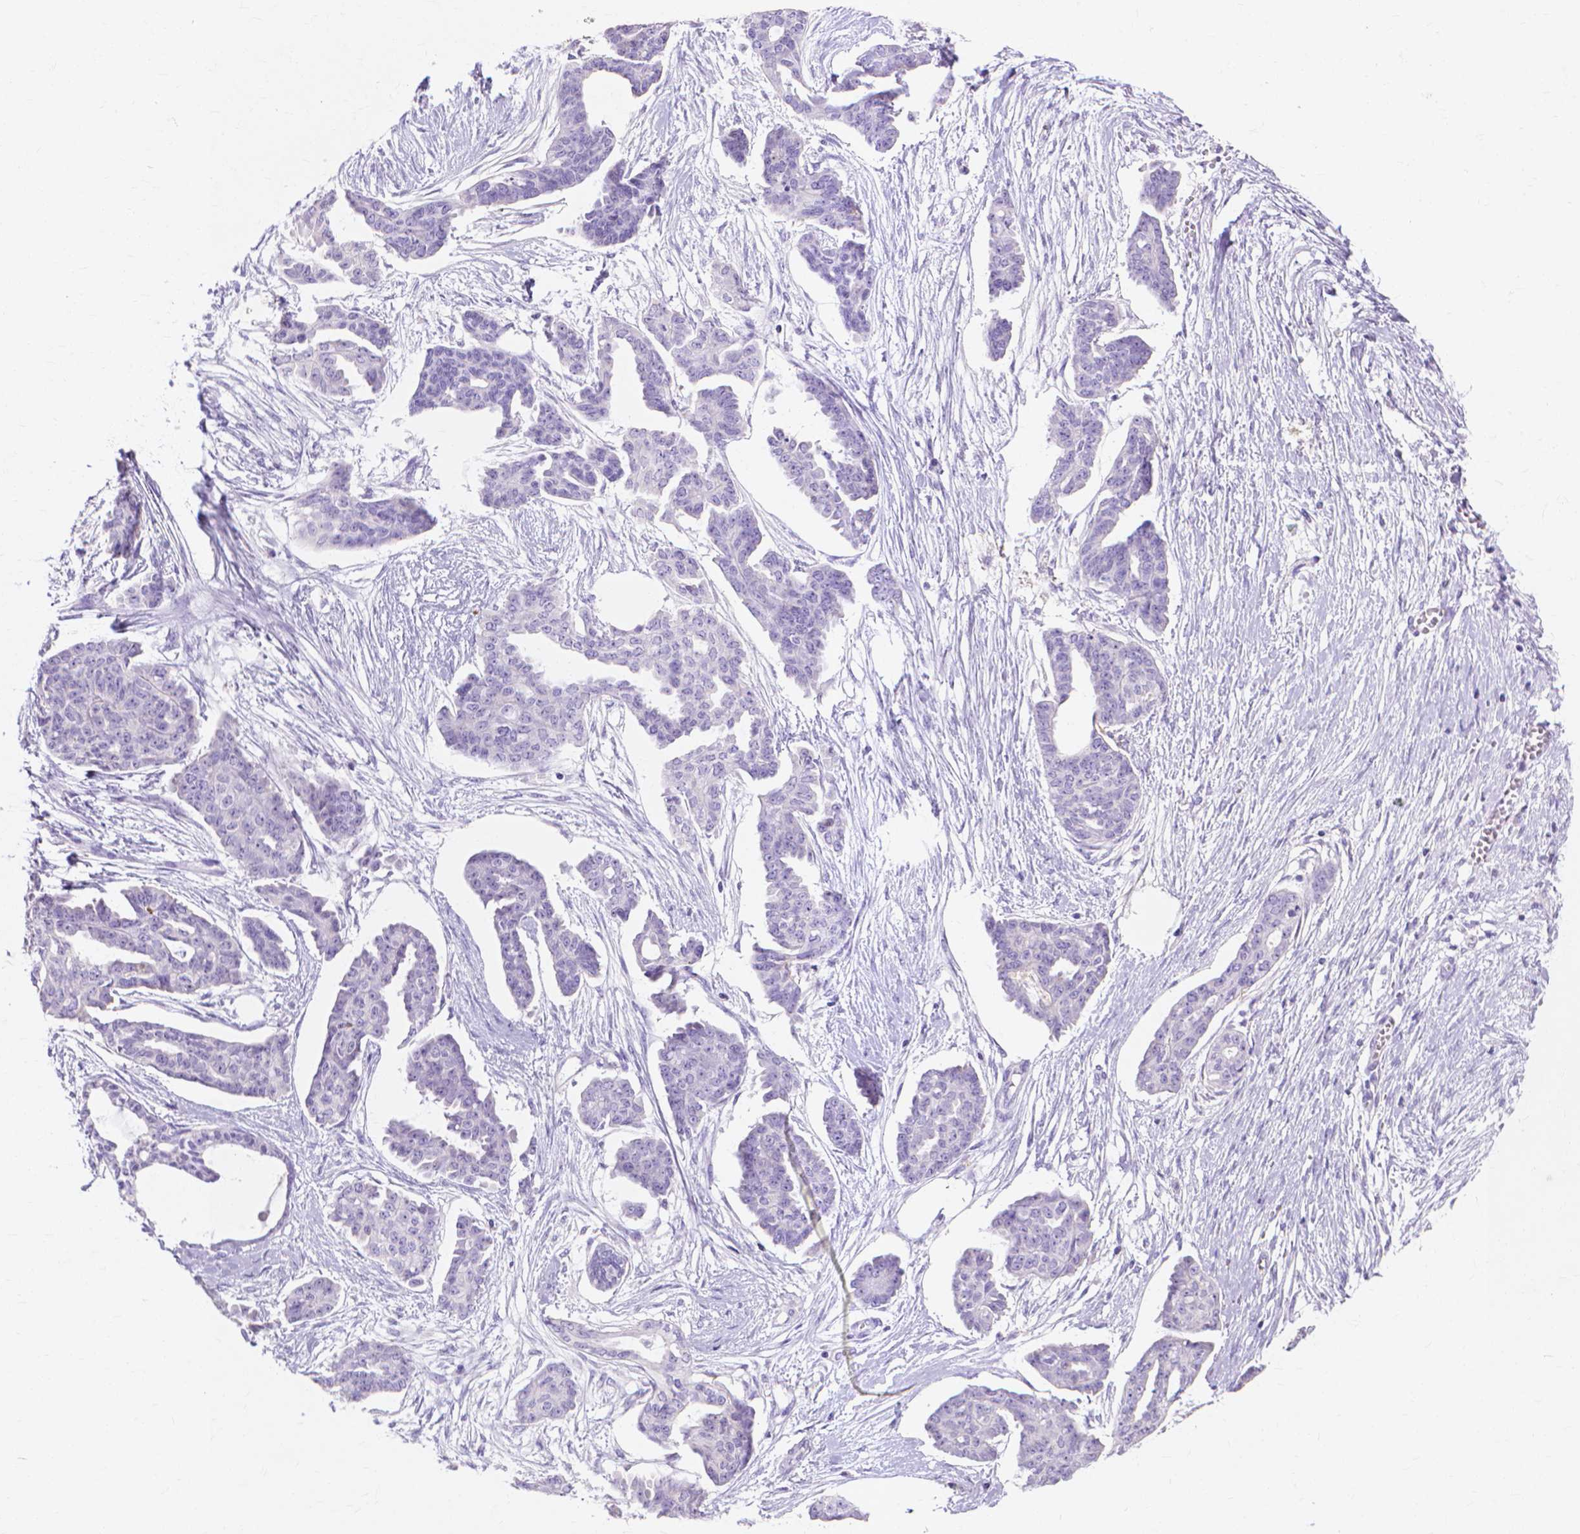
{"staining": {"intensity": "negative", "quantity": "none", "location": "none"}, "tissue": "ovarian cancer", "cell_type": "Tumor cells", "image_type": "cancer", "snomed": [{"axis": "morphology", "description": "Cystadenocarcinoma, serous, NOS"}, {"axis": "topography", "description": "Ovary"}], "caption": "Ovarian cancer stained for a protein using immunohistochemistry (IHC) reveals no staining tumor cells.", "gene": "MMP11", "patient": {"sex": "female", "age": 71}}